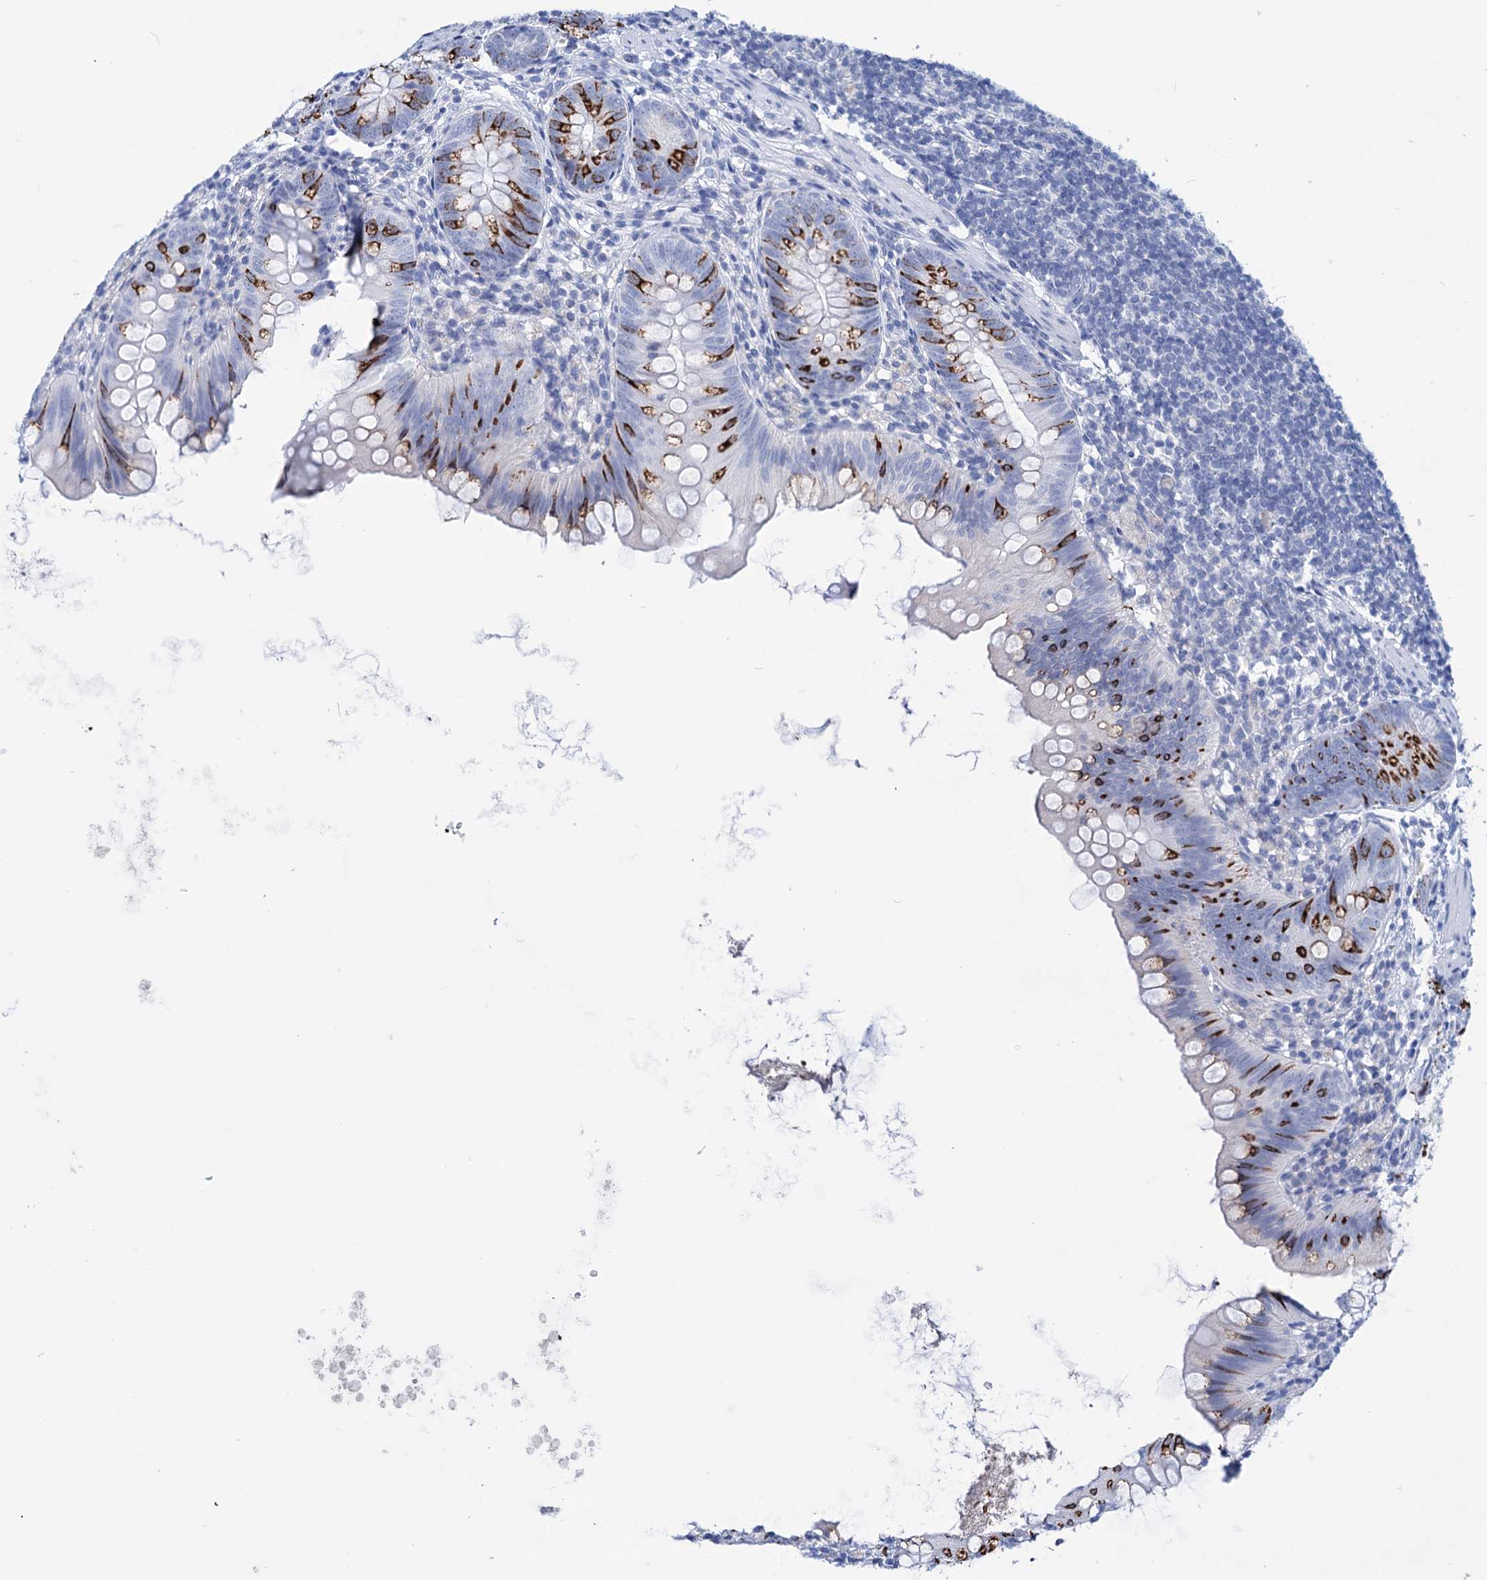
{"staining": {"intensity": "strong", "quantity": "<25%", "location": "cytoplasmic/membranous"}, "tissue": "appendix", "cell_type": "Glandular cells", "image_type": "normal", "snomed": [{"axis": "morphology", "description": "Normal tissue, NOS"}, {"axis": "topography", "description": "Appendix"}], "caption": "IHC photomicrograph of benign human appendix stained for a protein (brown), which demonstrates medium levels of strong cytoplasmic/membranous staining in approximately <25% of glandular cells.", "gene": "FBXW12", "patient": {"sex": "female", "age": 62}}